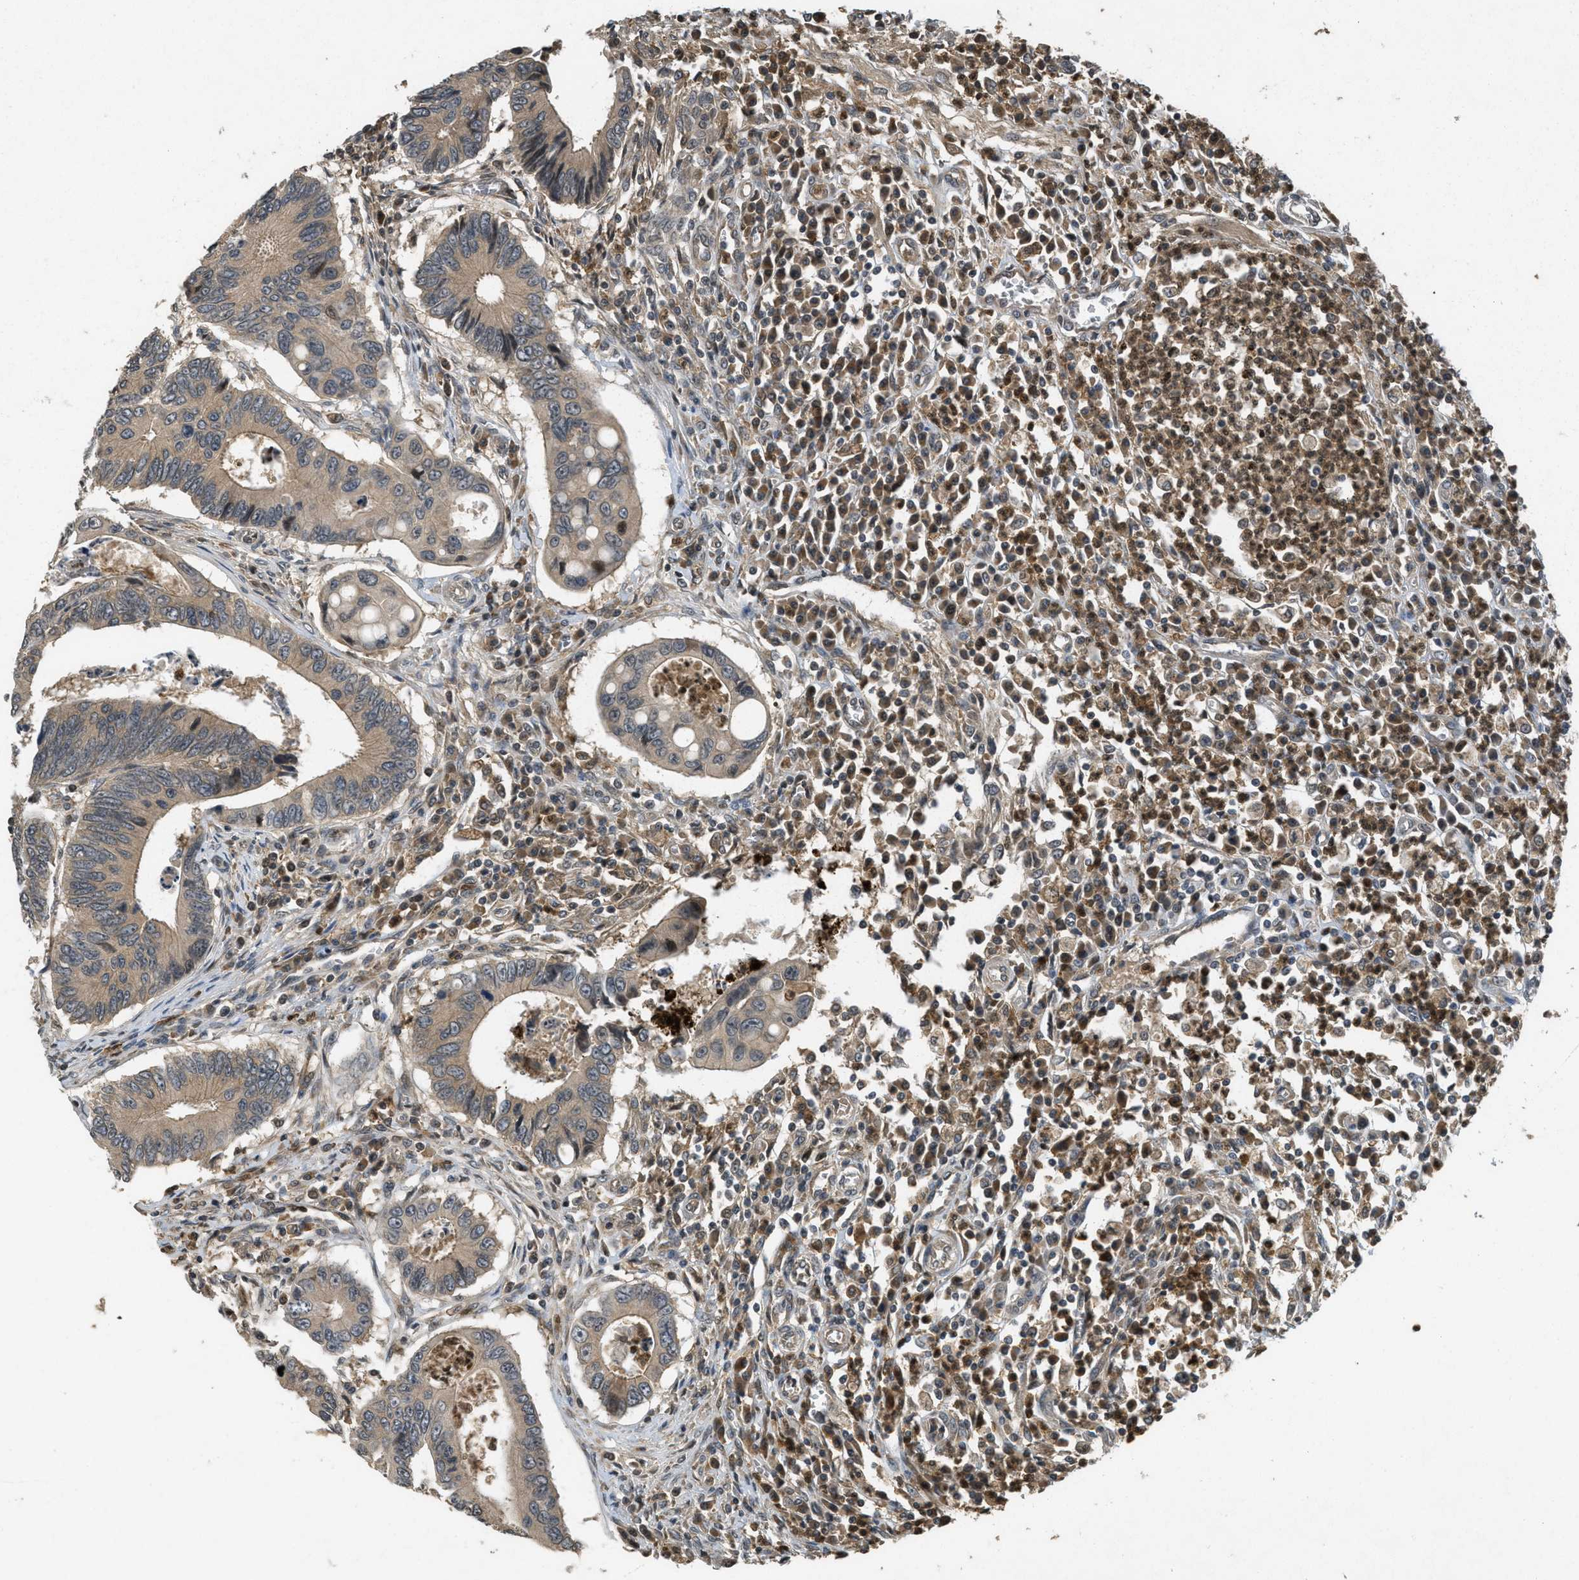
{"staining": {"intensity": "moderate", "quantity": ">75%", "location": "cytoplasmic/membranous"}, "tissue": "colorectal cancer", "cell_type": "Tumor cells", "image_type": "cancer", "snomed": [{"axis": "morphology", "description": "Inflammation, NOS"}, {"axis": "morphology", "description": "Adenocarcinoma, NOS"}, {"axis": "topography", "description": "Colon"}], "caption": "Colorectal cancer stained with a protein marker exhibits moderate staining in tumor cells.", "gene": "ATG7", "patient": {"sex": "male", "age": 72}}